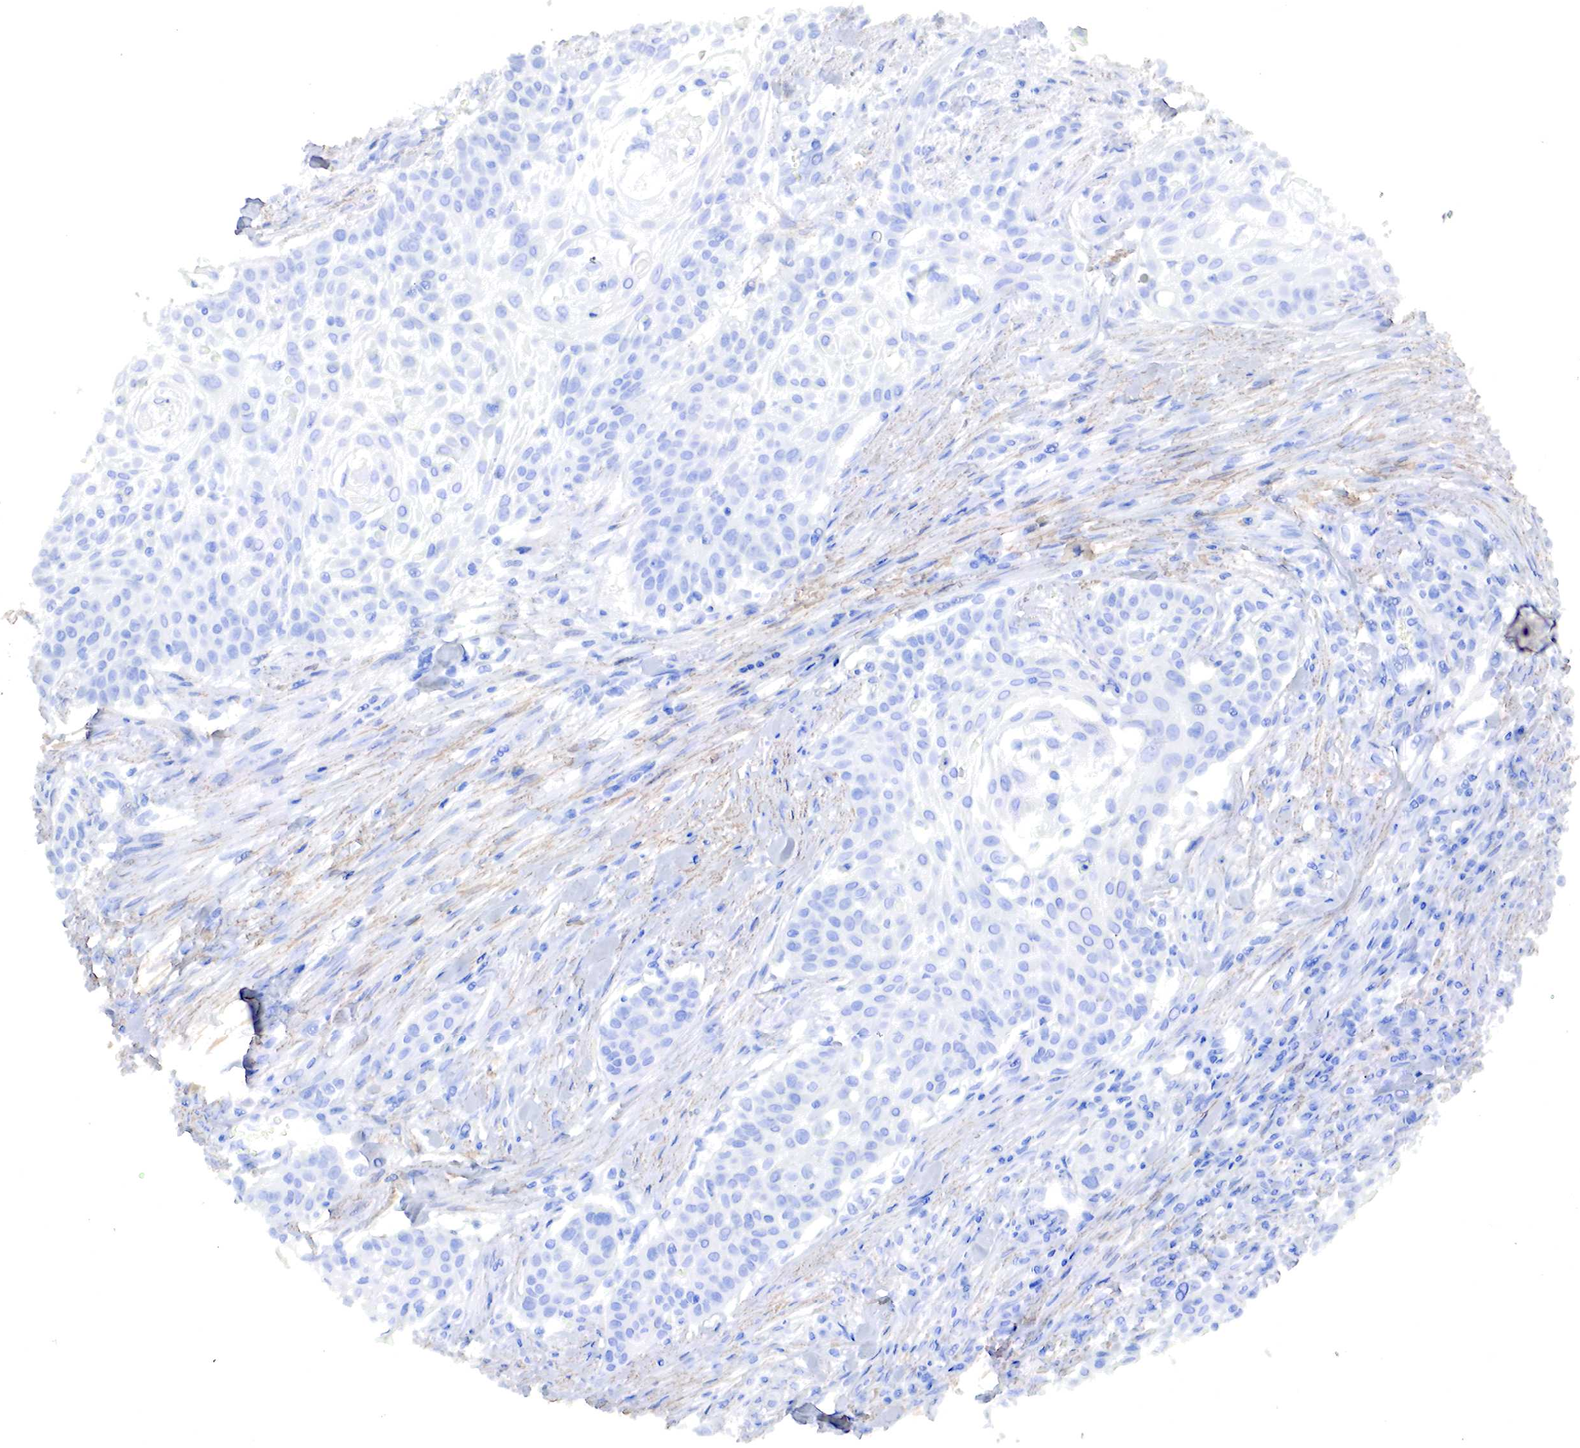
{"staining": {"intensity": "negative", "quantity": "none", "location": "none"}, "tissue": "head and neck cancer", "cell_type": "Tumor cells", "image_type": "cancer", "snomed": [{"axis": "morphology", "description": "Squamous cell carcinoma, NOS"}, {"axis": "morphology", "description": "Squamous cell carcinoma, metastatic, NOS"}, {"axis": "topography", "description": "Lymph node"}, {"axis": "topography", "description": "Salivary gland"}, {"axis": "topography", "description": "Head-Neck"}], "caption": "The photomicrograph exhibits no significant positivity in tumor cells of squamous cell carcinoma (head and neck).", "gene": "TPM1", "patient": {"sex": "female", "age": 74}}